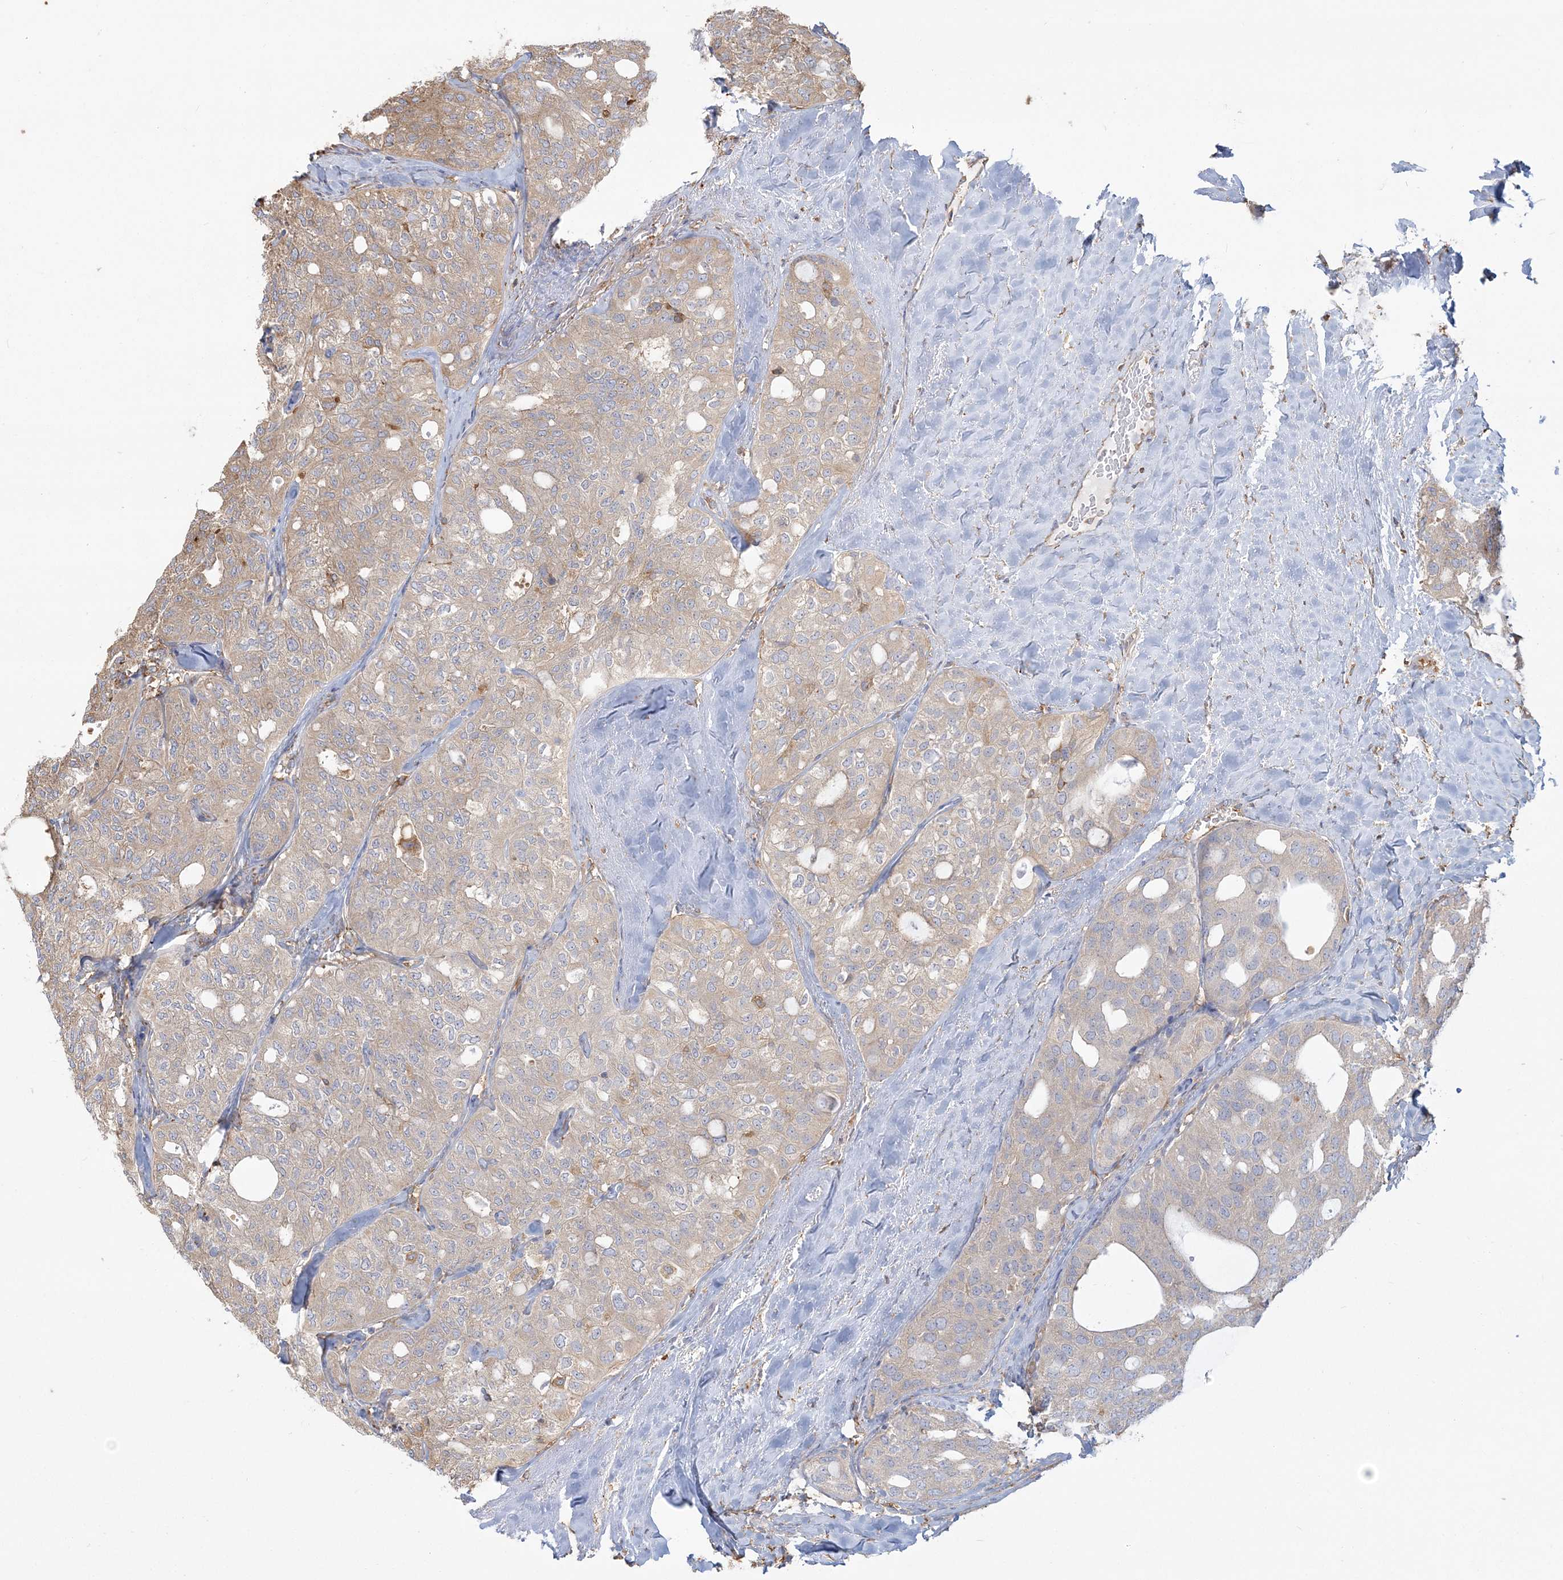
{"staining": {"intensity": "weak", "quantity": "25%-75%", "location": "cytoplasmic/membranous"}, "tissue": "thyroid cancer", "cell_type": "Tumor cells", "image_type": "cancer", "snomed": [{"axis": "morphology", "description": "Follicular adenoma carcinoma, NOS"}, {"axis": "topography", "description": "Thyroid gland"}], "caption": "A brown stain shows weak cytoplasmic/membranous expression of a protein in human thyroid follicular adenoma carcinoma tumor cells.", "gene": "ANKS1A", "patient": {"sex": "male", "age": 75}}